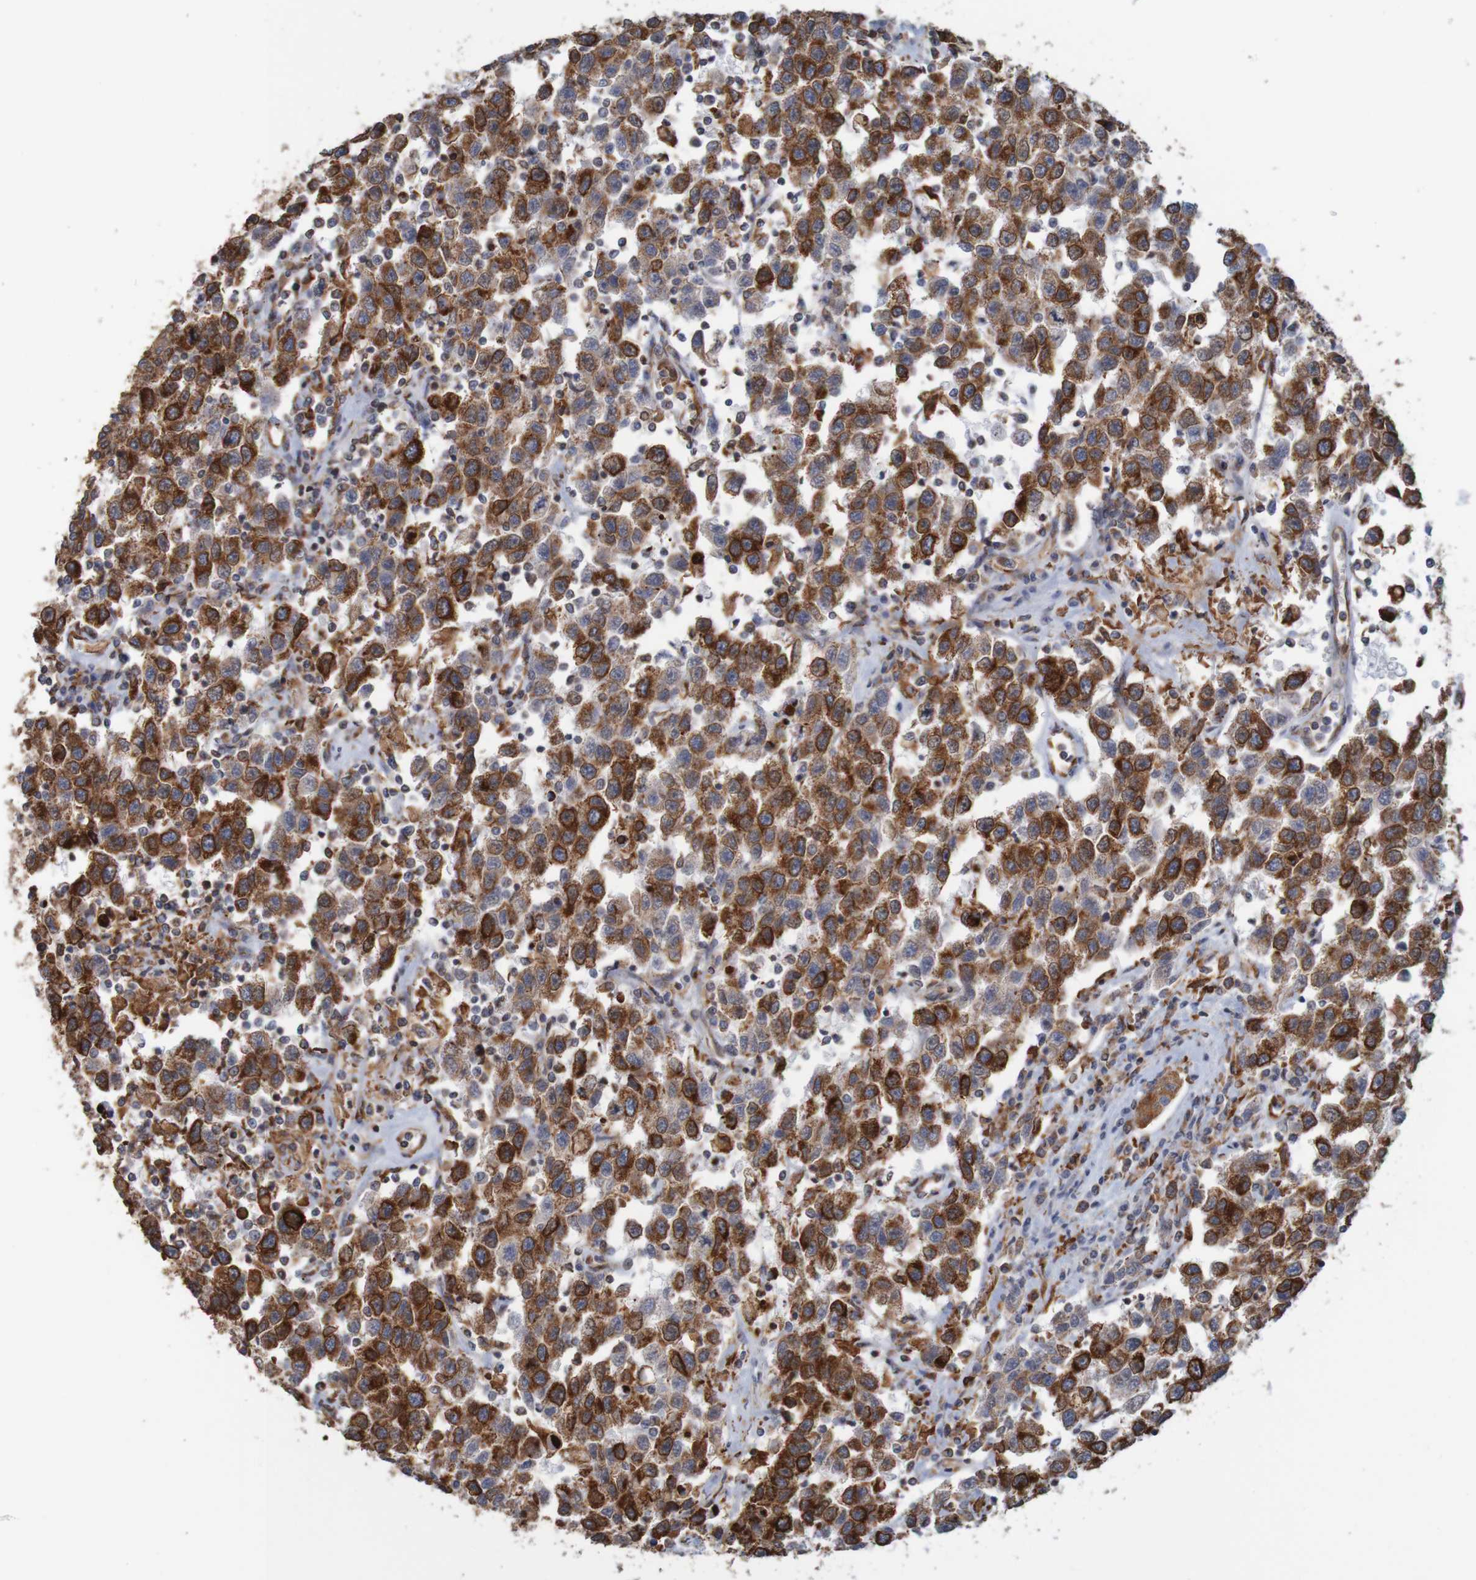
{"staining": {"intensity": "strong", "quantity": "25%-75%", "location": "cytoplasmic/membranous"}, "tissue": "testis cancer", "cell_type": "Tumor cells", "image_type": "cancer", "snomed": [{"axis": "morphology", "description": "Seminoma, NOS"}, {"axis": "topography", "description": "Testis"}], "caption": "Brown immunohistochemical staining in human testis cancer reveals strong cytoplasmic/membranous staining in about 25%-75% of tumor cells. Nuclei are stained in blue.", "gene": "PDIA3", "patient": {"sex": "male", "age": 41}}